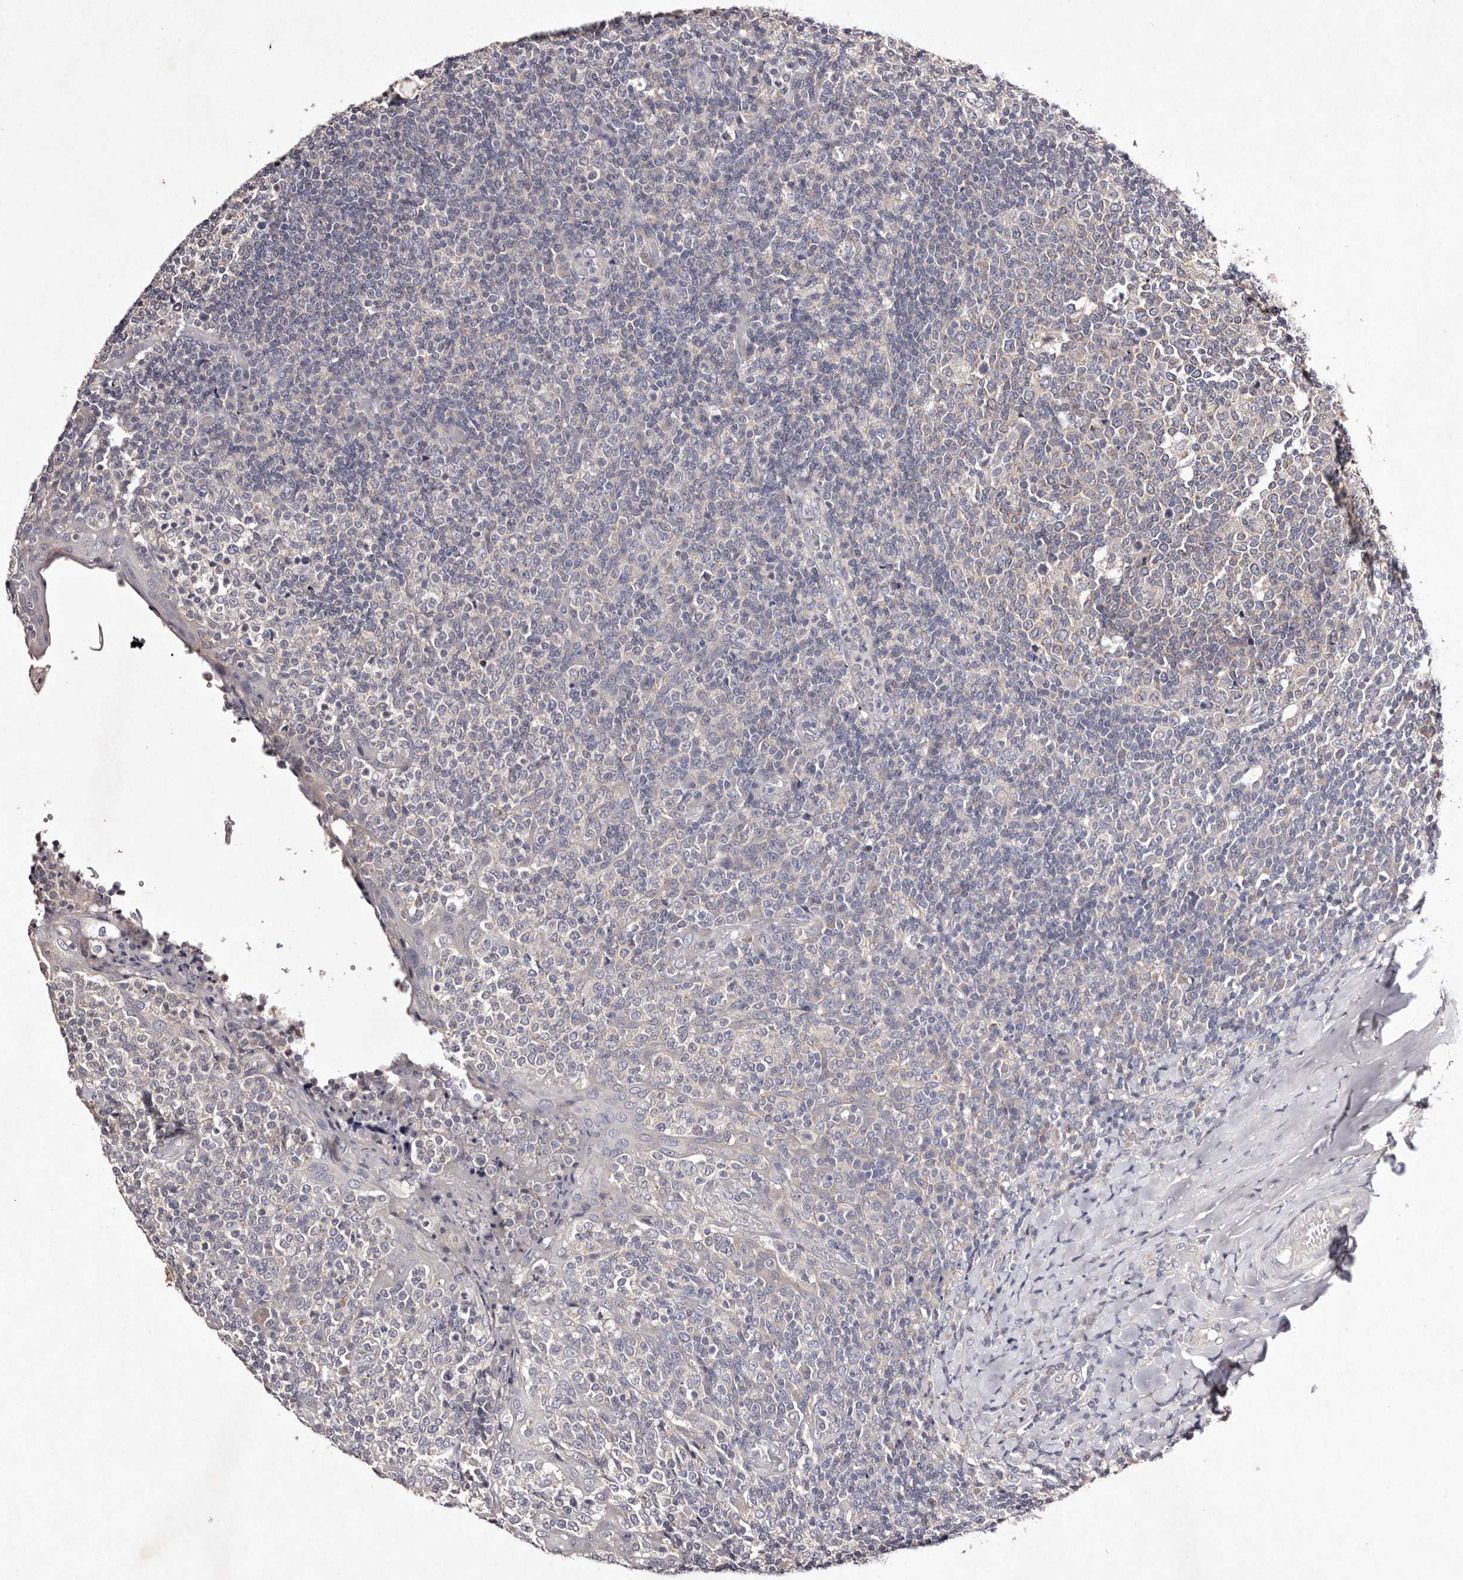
{"staining": {"intensity": "weak", "quantity": "<25%", "location": "cytoplasmic/membranous"}, "tissue": "tonsil", "cell_type": "Germinal center cells", "image_type": "normal", "snomed": [{"axis": "morphology", "description": "Normal tissue, NOS"}, {"axis": "topography", "description": "Tonsil"}], "caption": "A micrograph of tonsil stained for a protein reveals no brown staining in germinal center cells.", "gene": "TSC2", "patient": {"sex": "female", "age": 19}}